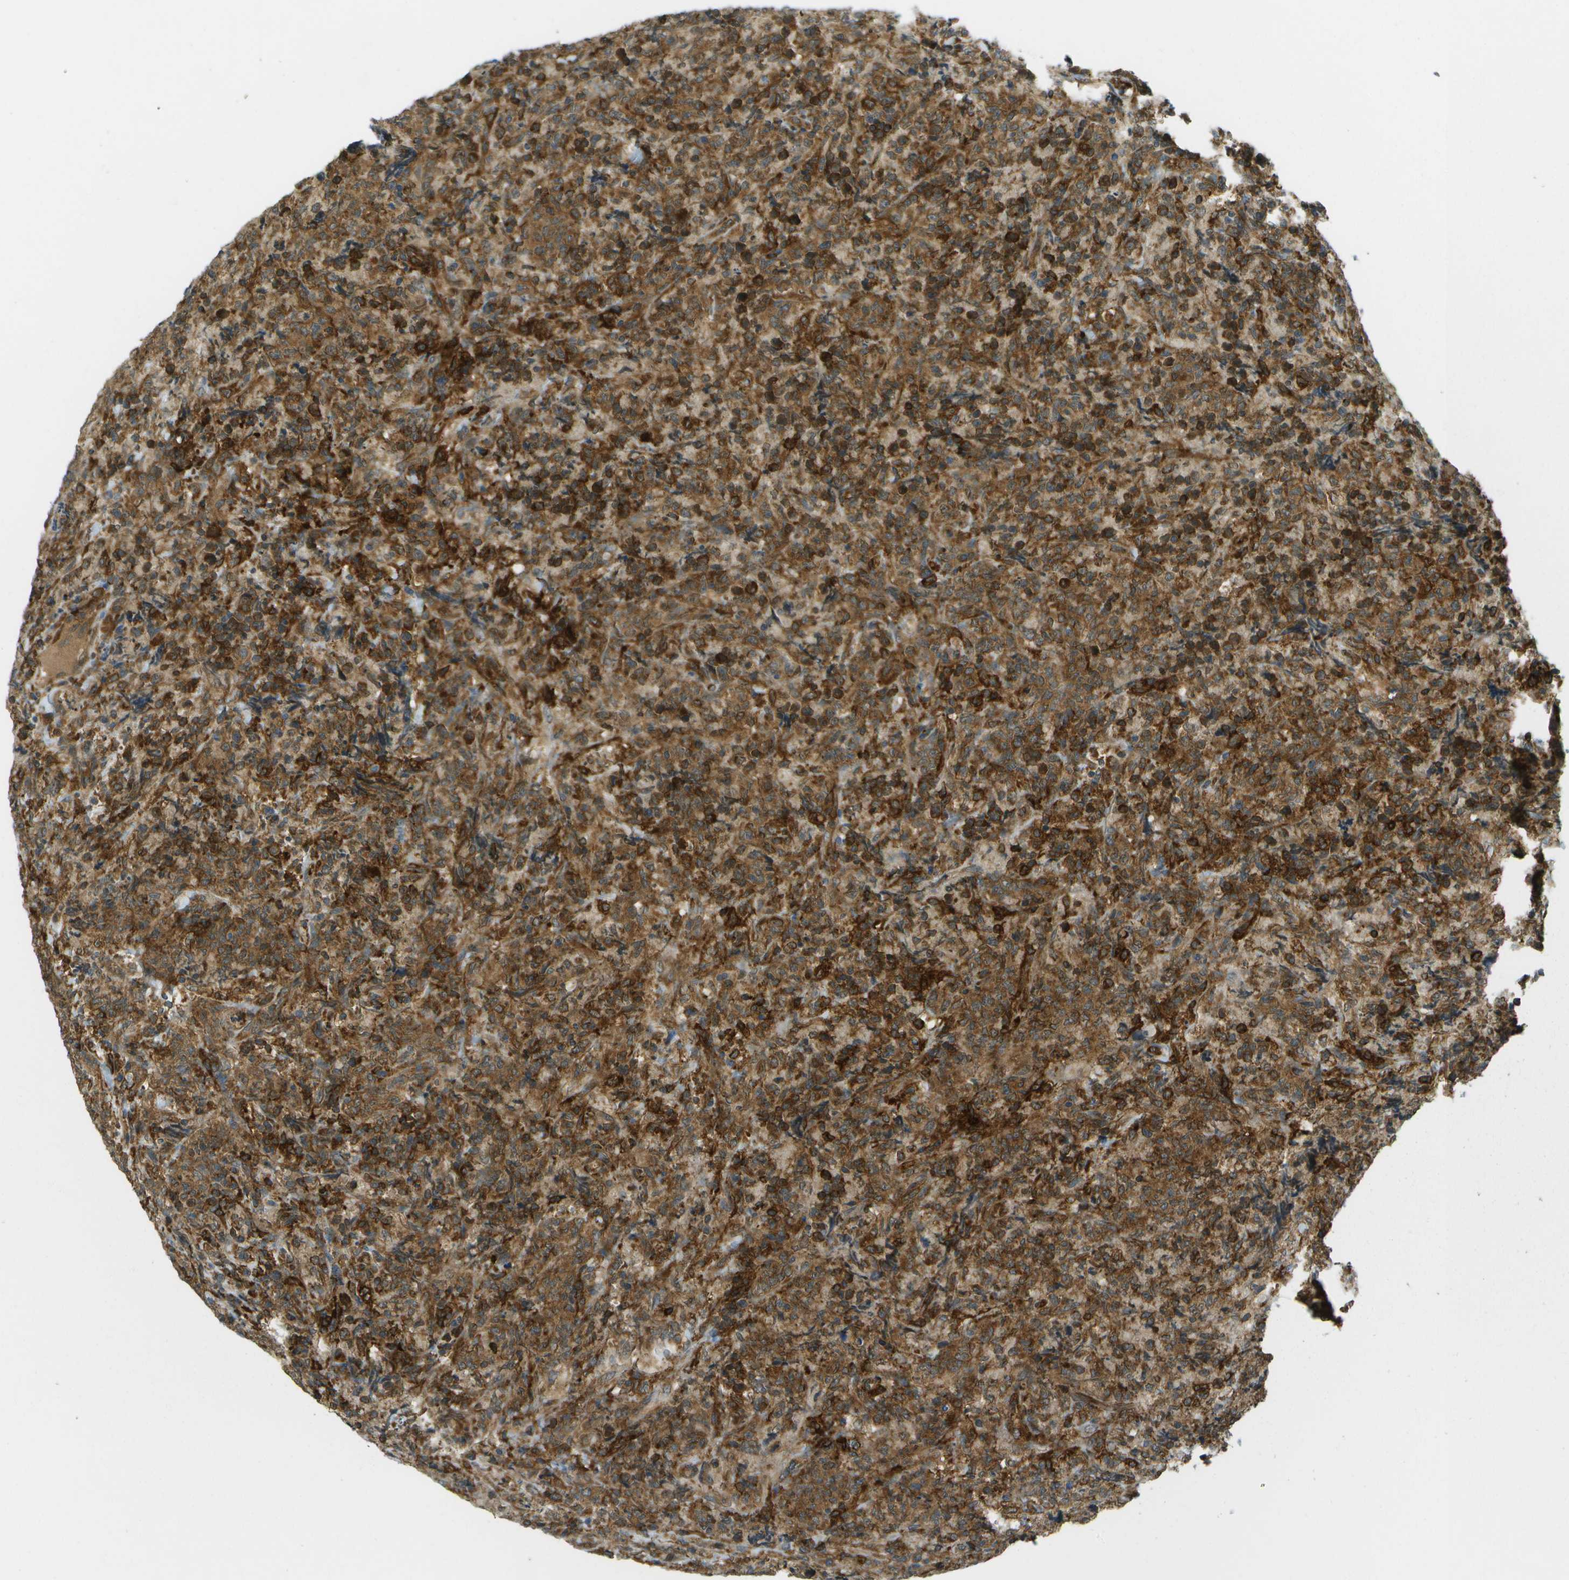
{"staining": {"intensity": "strong", "quantity": "25%-75%", "location": "cytoplasmic/membranous"}, "tissue": "lymphoma", "cell_type": "Tumor cells", "image_type": "cancer", "snomed": [{"axis": "morphology", "description": "Malignant lymphoma, non-Hodgkin's type, High grade"}, {"axis": "topography", "description": "Tonsil"}], "caption": "Protein analysis of lymphoma tissue shows strong cytoplasmic/membranous positivity in about 25%-75% of tumor cells. The protein is stained brown, and the nuclei are stained in blue (DAB (3,3'-diaminobenzidine) IHC with brightfield microscopy, high magnification).", "gene": "TMTC1", "patient": {"sex": "female", "age": 36}}